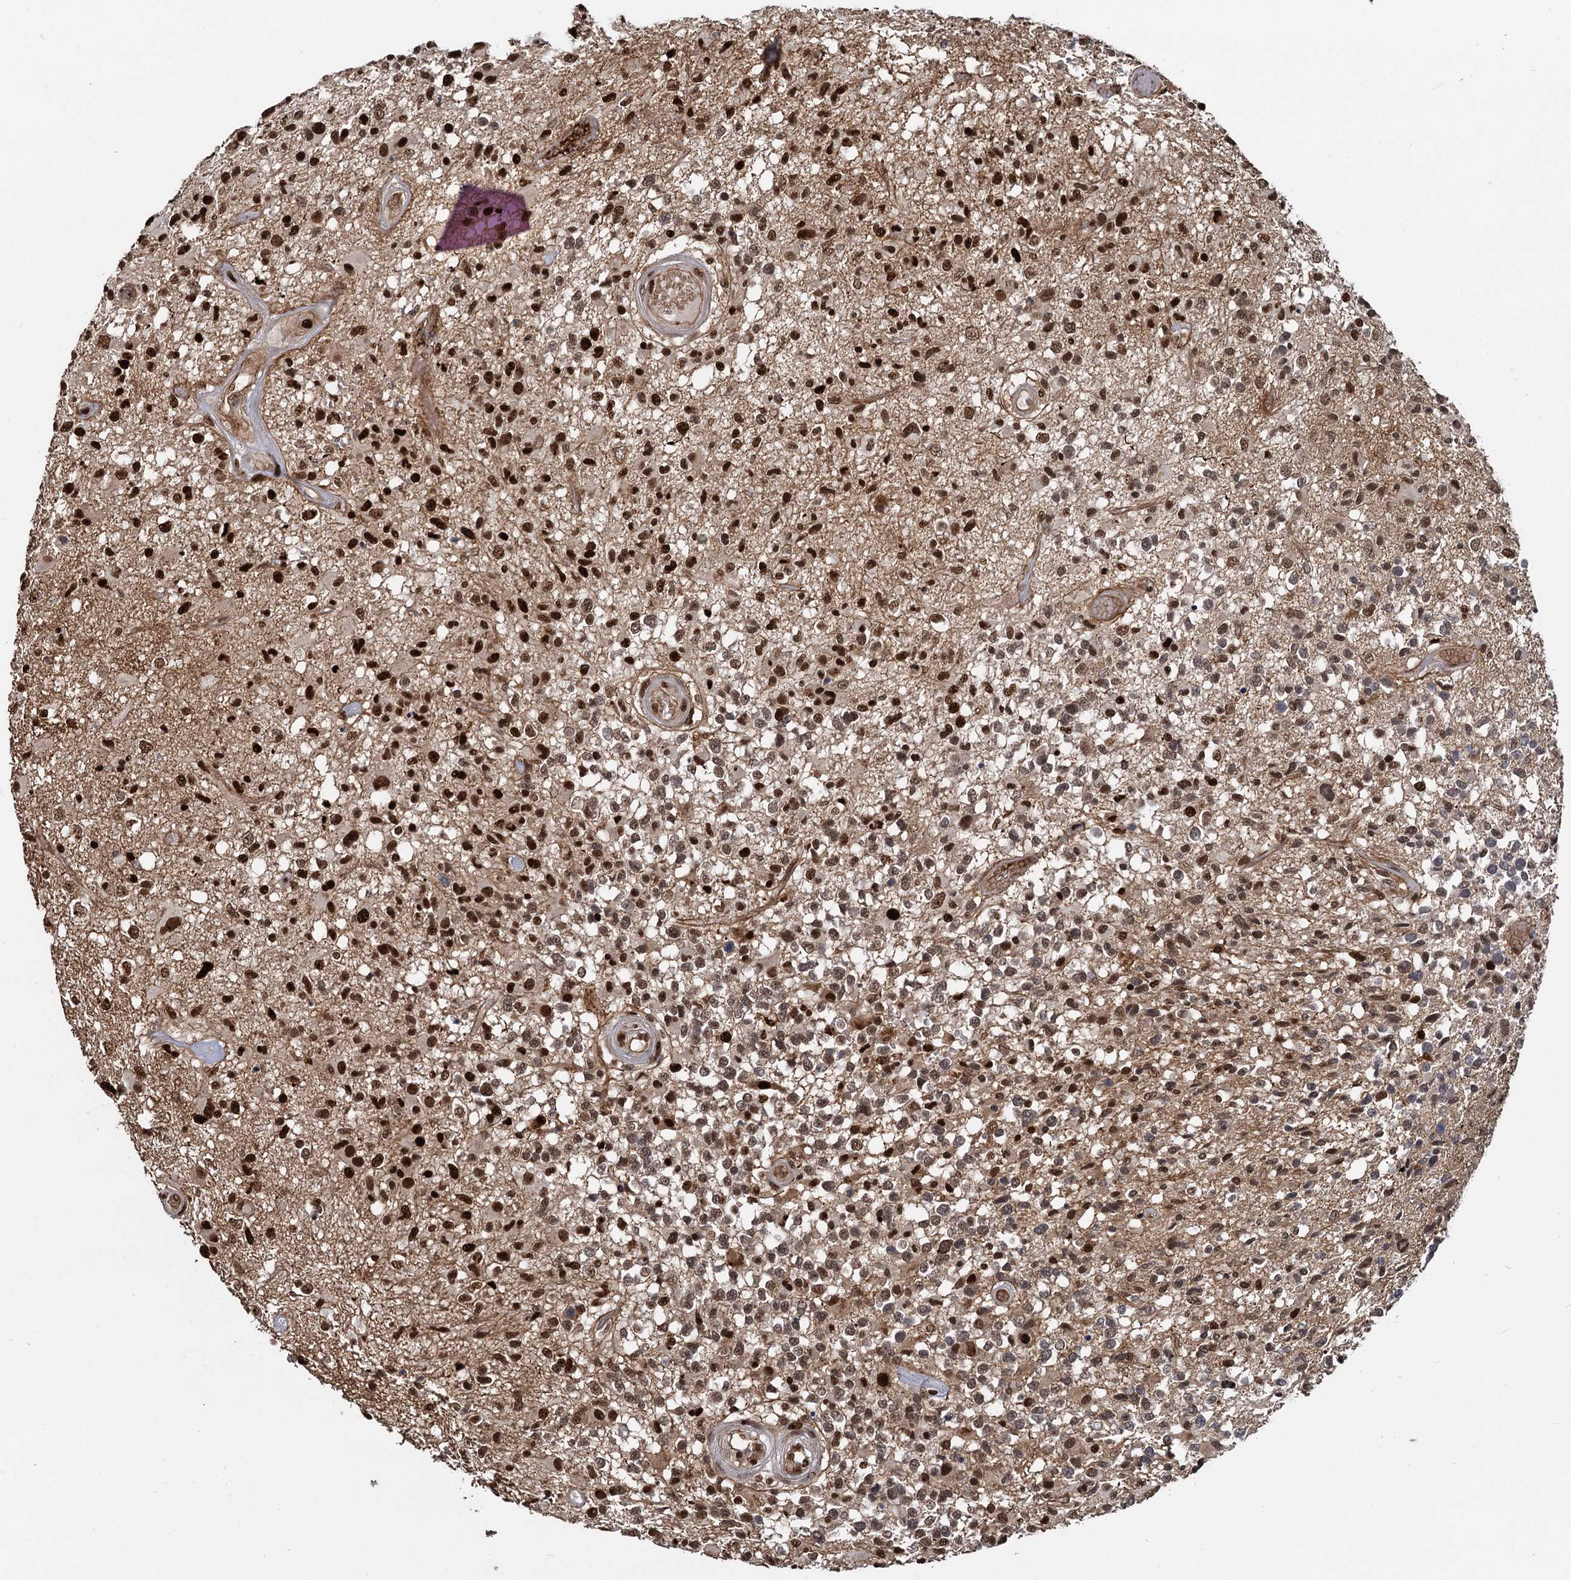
{"staining": {"intensity": "strong", "quantity": ">75%", "location": "nuclear"}, "tissue": "glioma", "cell_type": "Tumor cells", "image_type": "cancer", "snomed": [{"axis": "morphology", "description": "Glioma, malignant, High grade"}, {"axis": "morphology", "description": "Glioblastoma, NOS"}, {"axis": "topography", "description": "Brain"}], "caption": "IHC photomicrograph of neoplastic tissue: glioblastoma stained using immunohistochemistry (IHC) reveals high levels of strong protein expression localized specifically in the nuclear of tumor cells, appearing as a nuclear brown color.", "gene": "ANKRD49", "patient": {"sex": "male", "age": 60}}